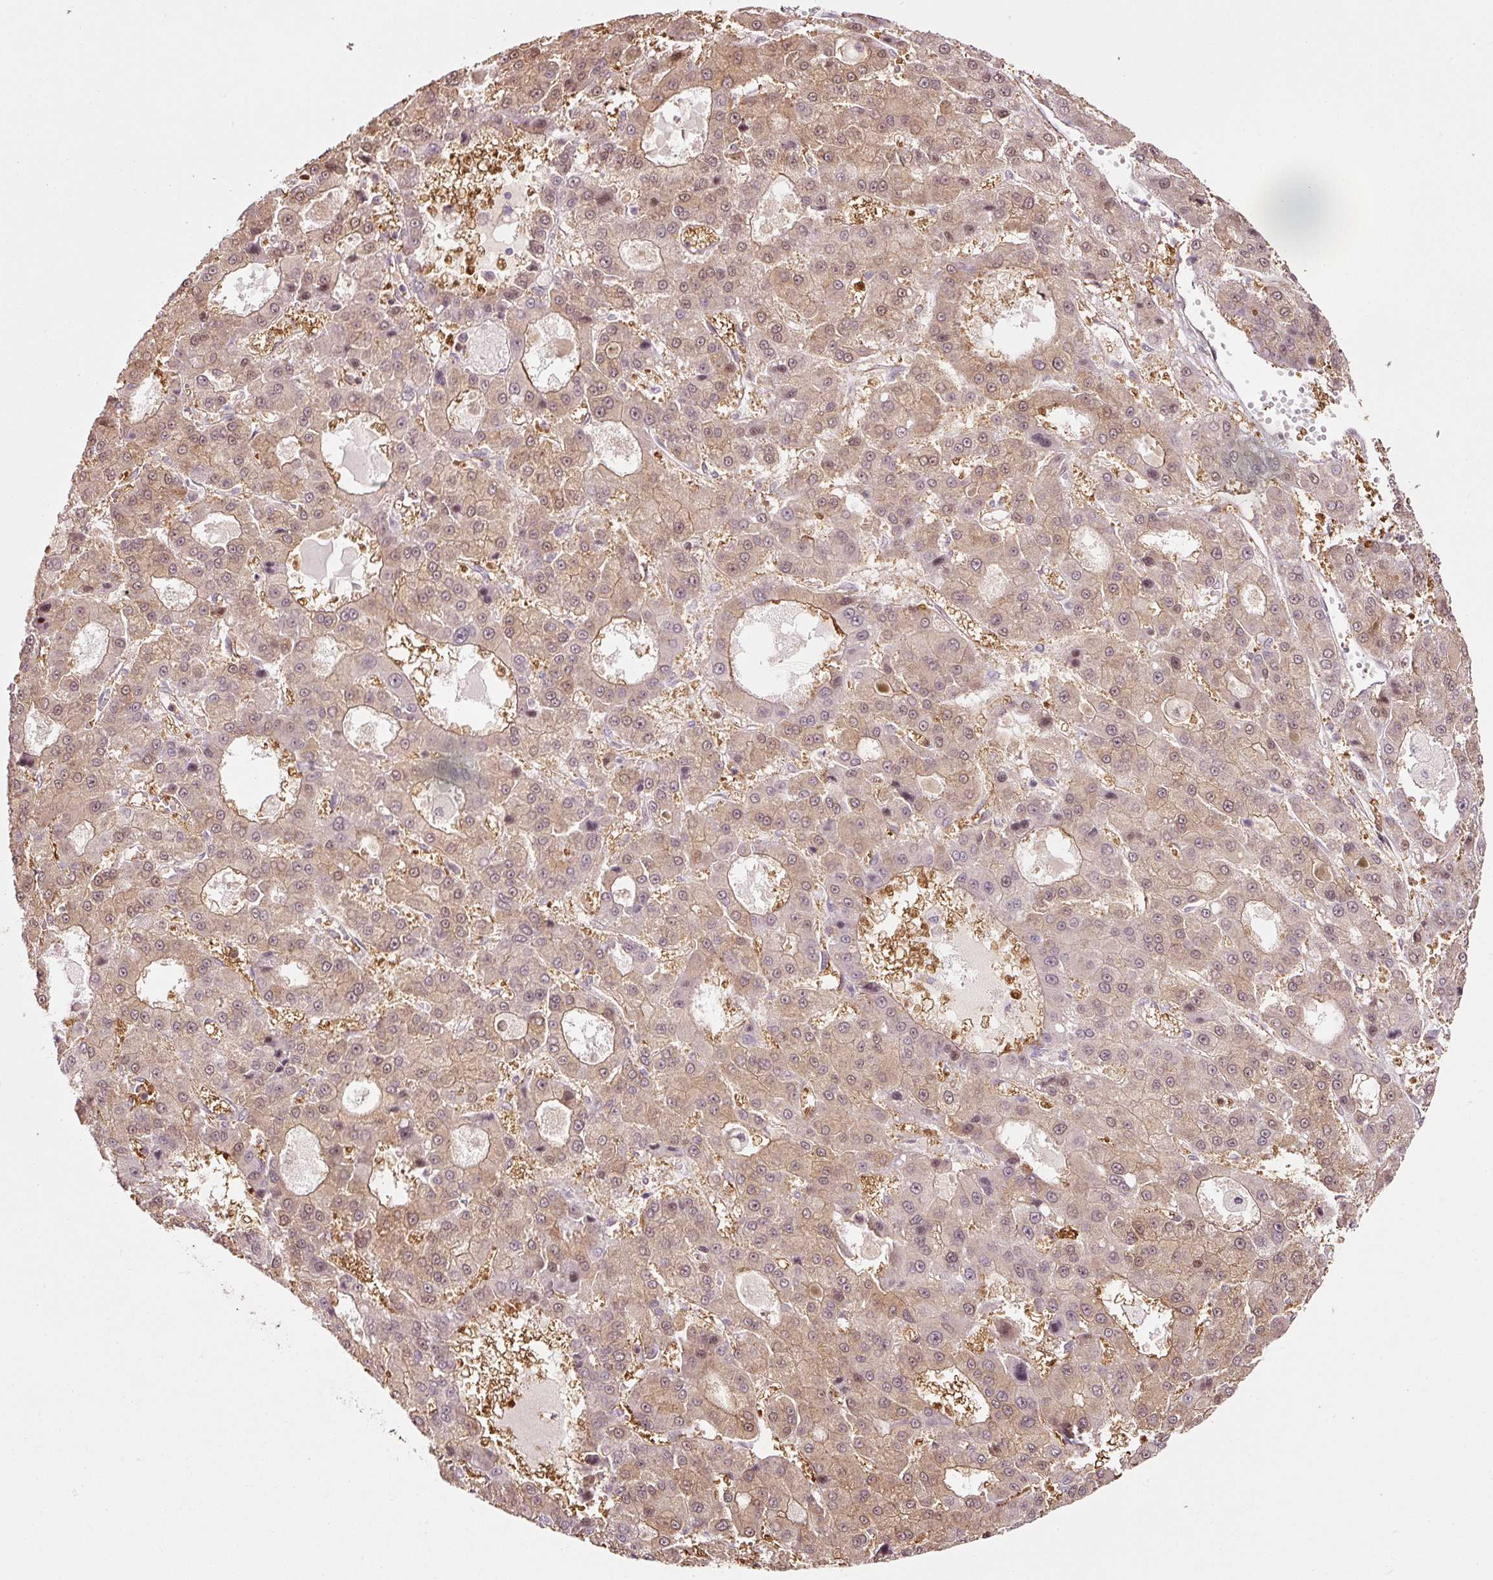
{"staining": {"intensity": "moderate", "quantity": ">75%", "location": "cytoplasmic/membranous,nuclear"}, "tissue": "liver cancer", "cell_type": "Tumor cells", "image_type": "cancer", "snomed": [{"axis": "morphology", "description": "Carcinoma, Hepatocellular, NOS"}, {"axis": "topography", "description": "Liver"}], "caption": "High-power microscopy captured an immunohistochemistry image of liver cancer, revealing moderate cytoplasmic/membranous and nuclear positivity in about >75% of tumor cells.", "gene": "FBXL14", "patient": {"sex": "male", "age": 70}}